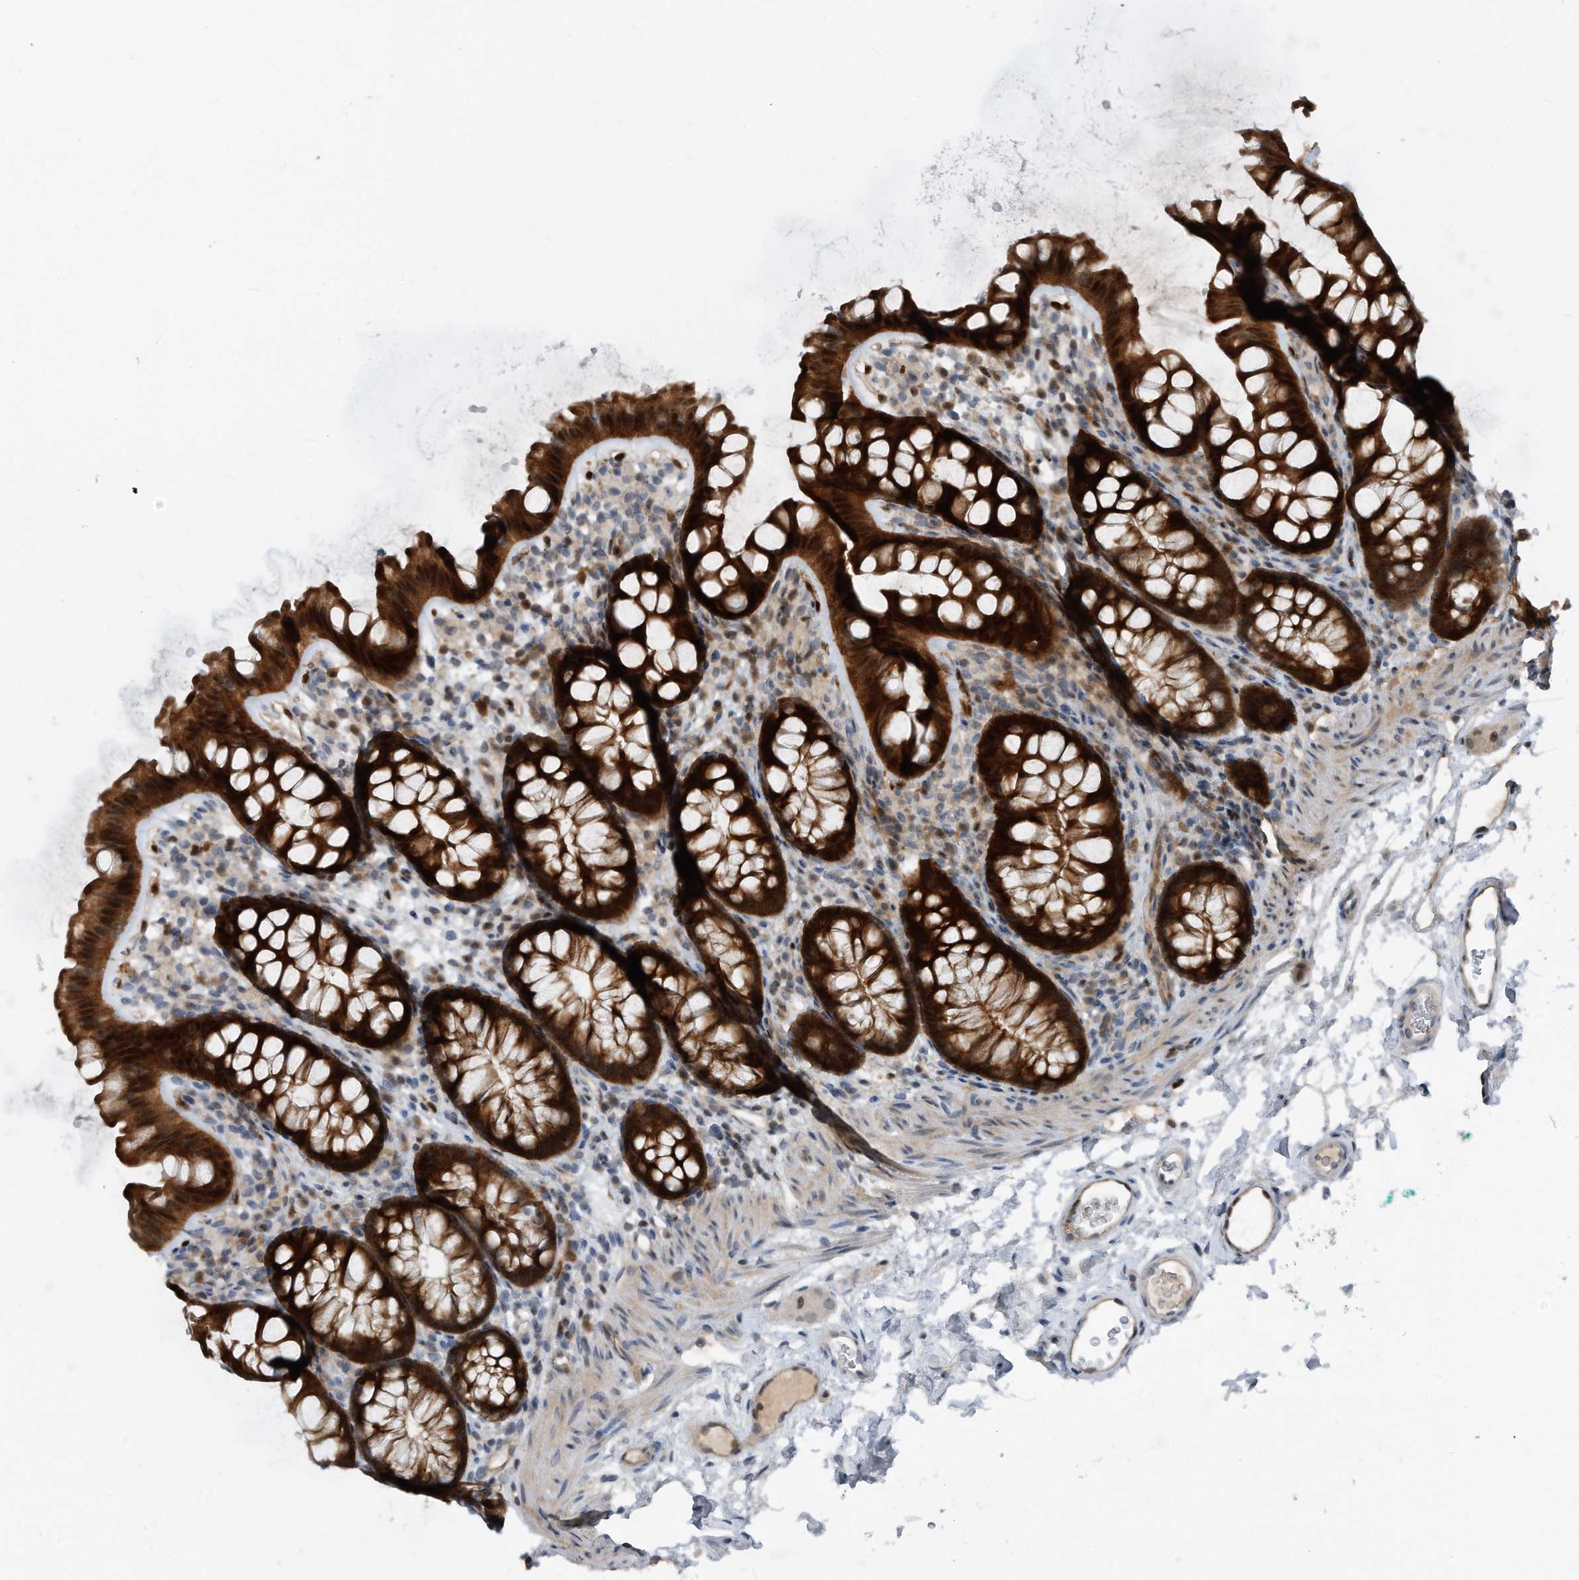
{"staining": {"intensity": "moderate", "quantity": ">75%", "location": "cytoplasmic/membranous,nuclear"}, "tissue": "colon", "cell_type": "Endothelial cells", "image_type": "normal", "snomed": [{"axis": "morphology", "description": "Normal tissue, NOS"}, {"axis": "topography", "description": "Colon"}], "caption": "This histopathology image demonstrates immunohistochemistry (IHC) staining of unremarkable human colon, with medium moderate cytoplasmic/membranous,nuclear staining in about >75% of endothelial cells.", "gene": "MAP2K6", "patient": {"sex": "female", "age": 62}}